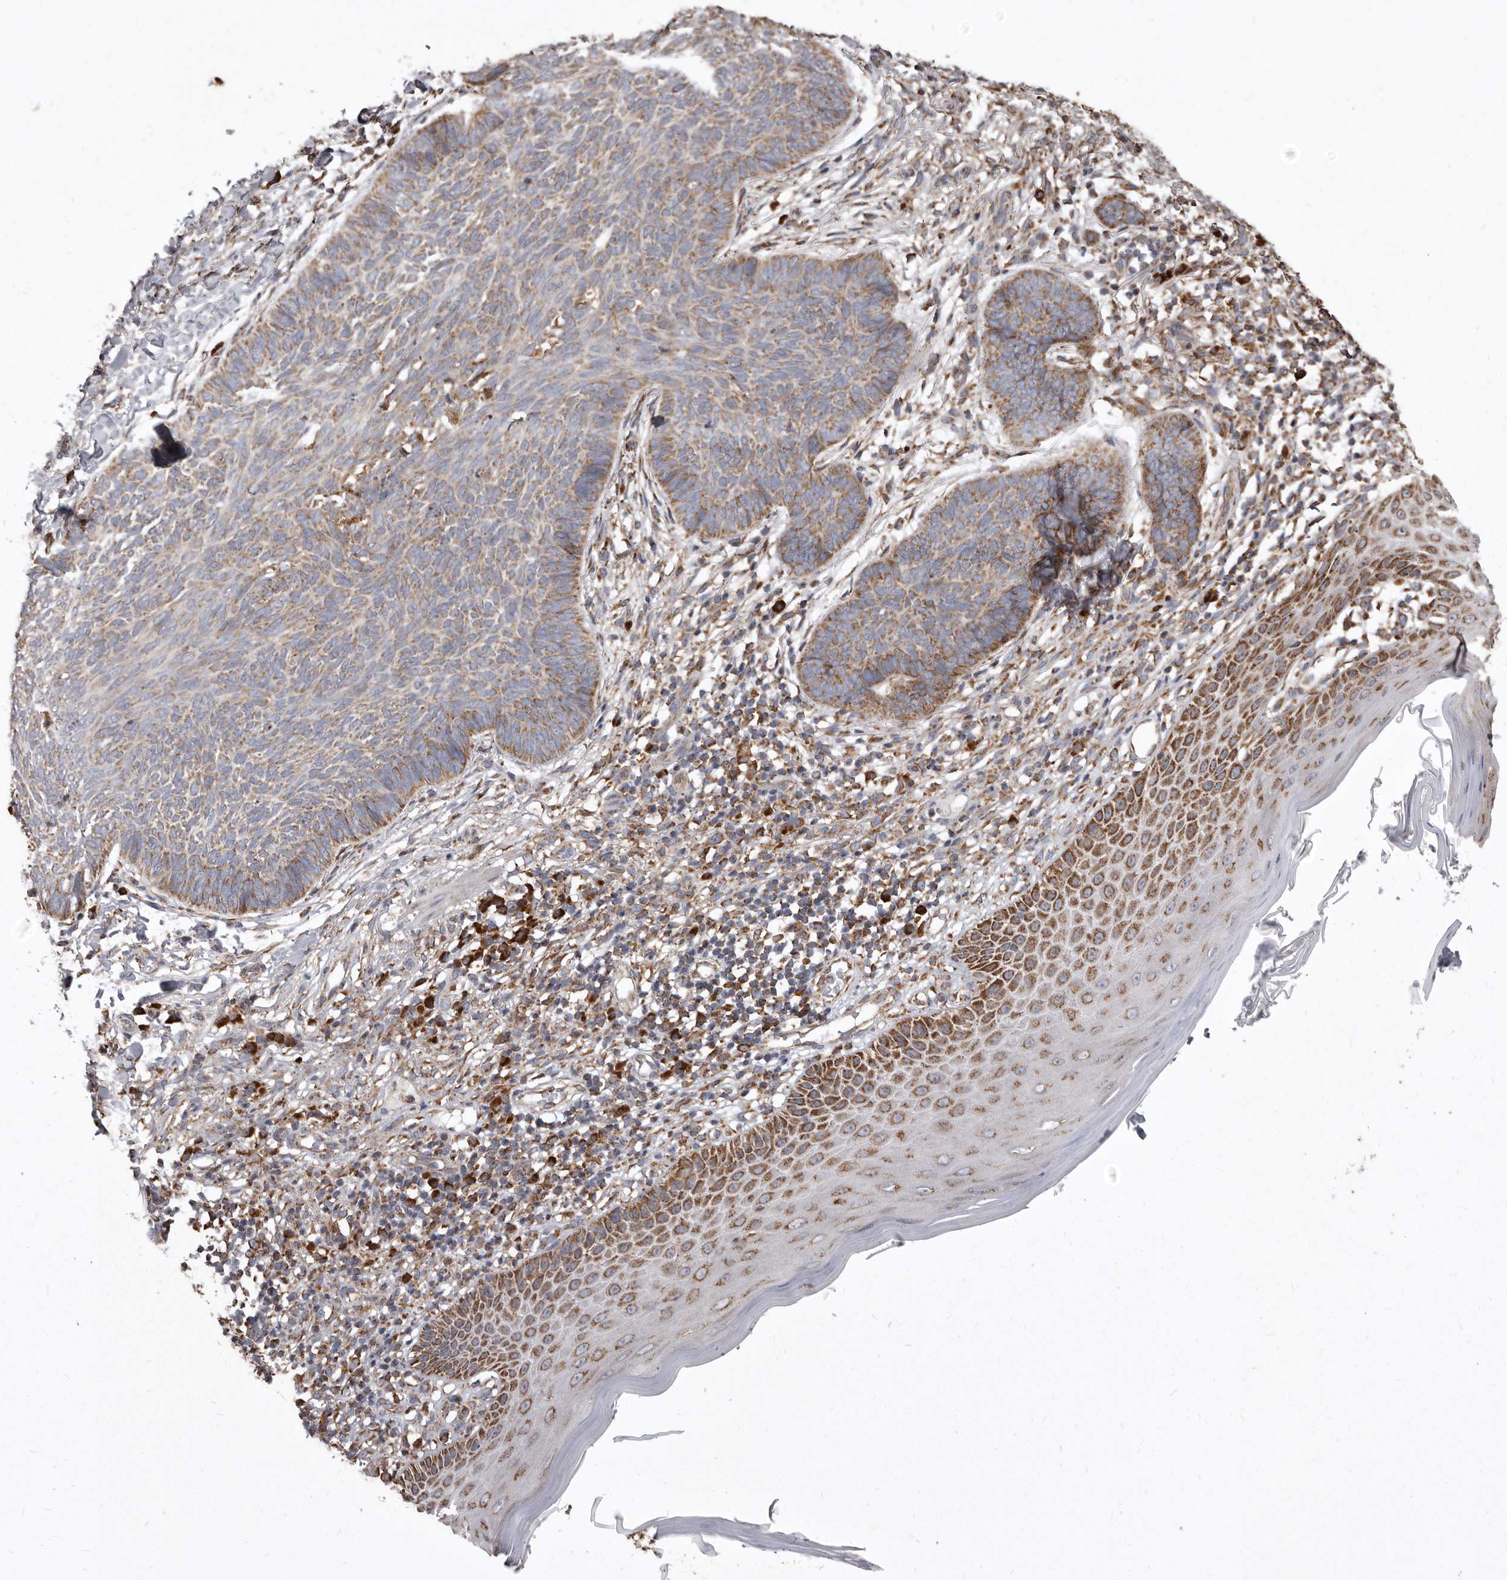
{"staining": {"intensity": "moderate", "quantity": ">75%", "location": "cytoplasmic/membranous"}, "tissue": "skin cancer", "cell_type": "Tumor cells", "image_type": "cancer", "snomed": [{"axis": "morphology", "description": "Normal tissue, NOS"}, {"axis": "morphology", "description": "Basal cell carcinoma"}, {"axis": "topography", "description": "Skin"}], "caption": "Basal cell carcinoma (skin) was stained to show a protein in brown. There is medium levels of moderate cytoplasmic/membranous positivity in approximately >75% of tumor cells.", "gene": "CDK5RAP3", "patient": {"sex": "male", "age": 50}}